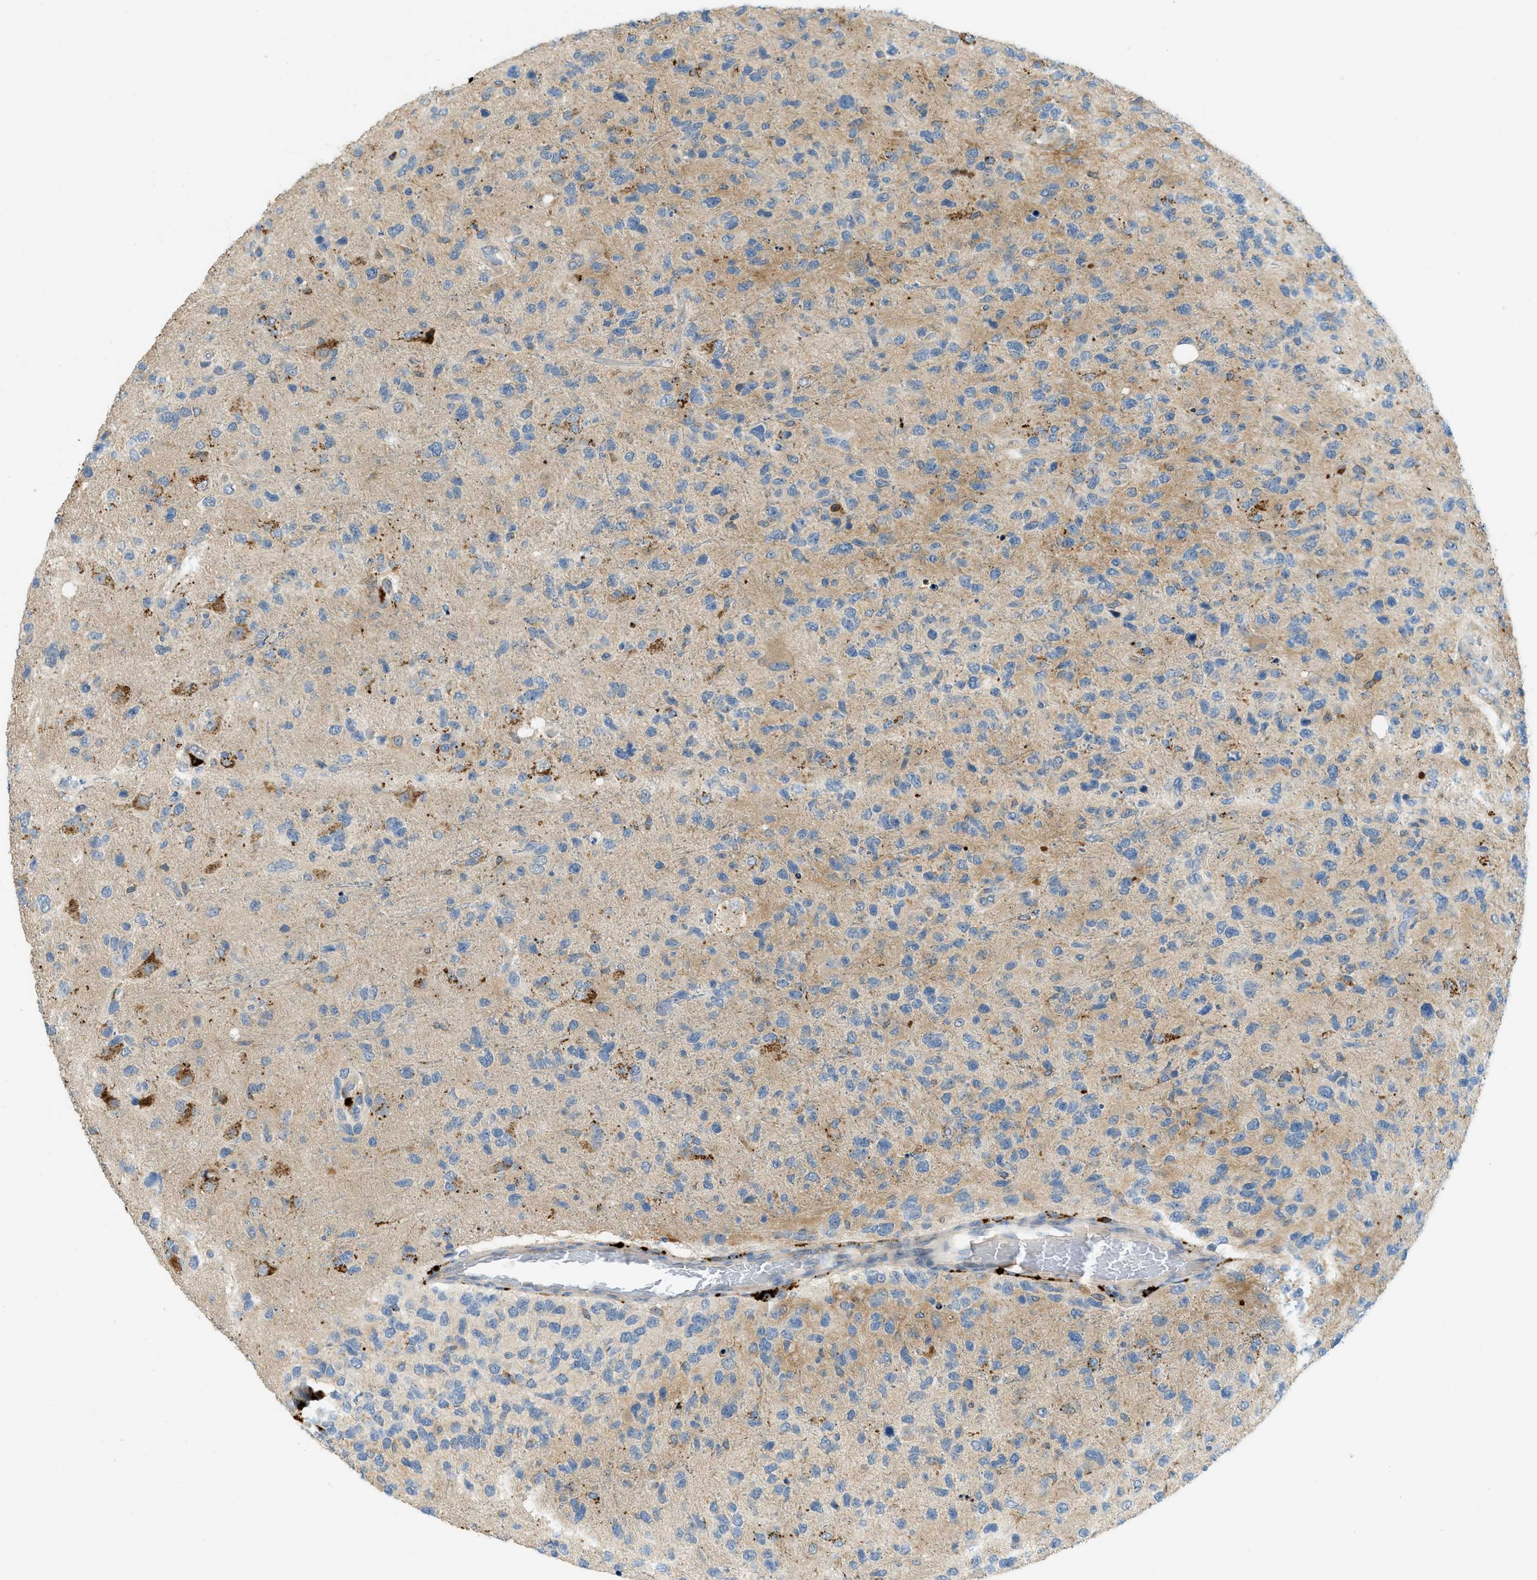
{"staining": {"intensity": "moderate", "quantity": "<25%", "location": "cytoplasmic/membranous"}, "tissue": "glioma", "cell_type": "Tumor cells", "image_type": "cancer", "snomed": [{"axis": "morphology", "description": "Glioma, malignant, High grade"}, {"axis": "topography", "description": "Brain"}], "caption": "Protein staining reveals moderate cytoplasmic/membranous staining in about <25% of tumor cells in high-grade glioma (malignant). (brown staining indicates protein expression, while blue staining denotes nuclei).", "gene": "PLBD2", "patient": {"sex": "female", "age": 58}}